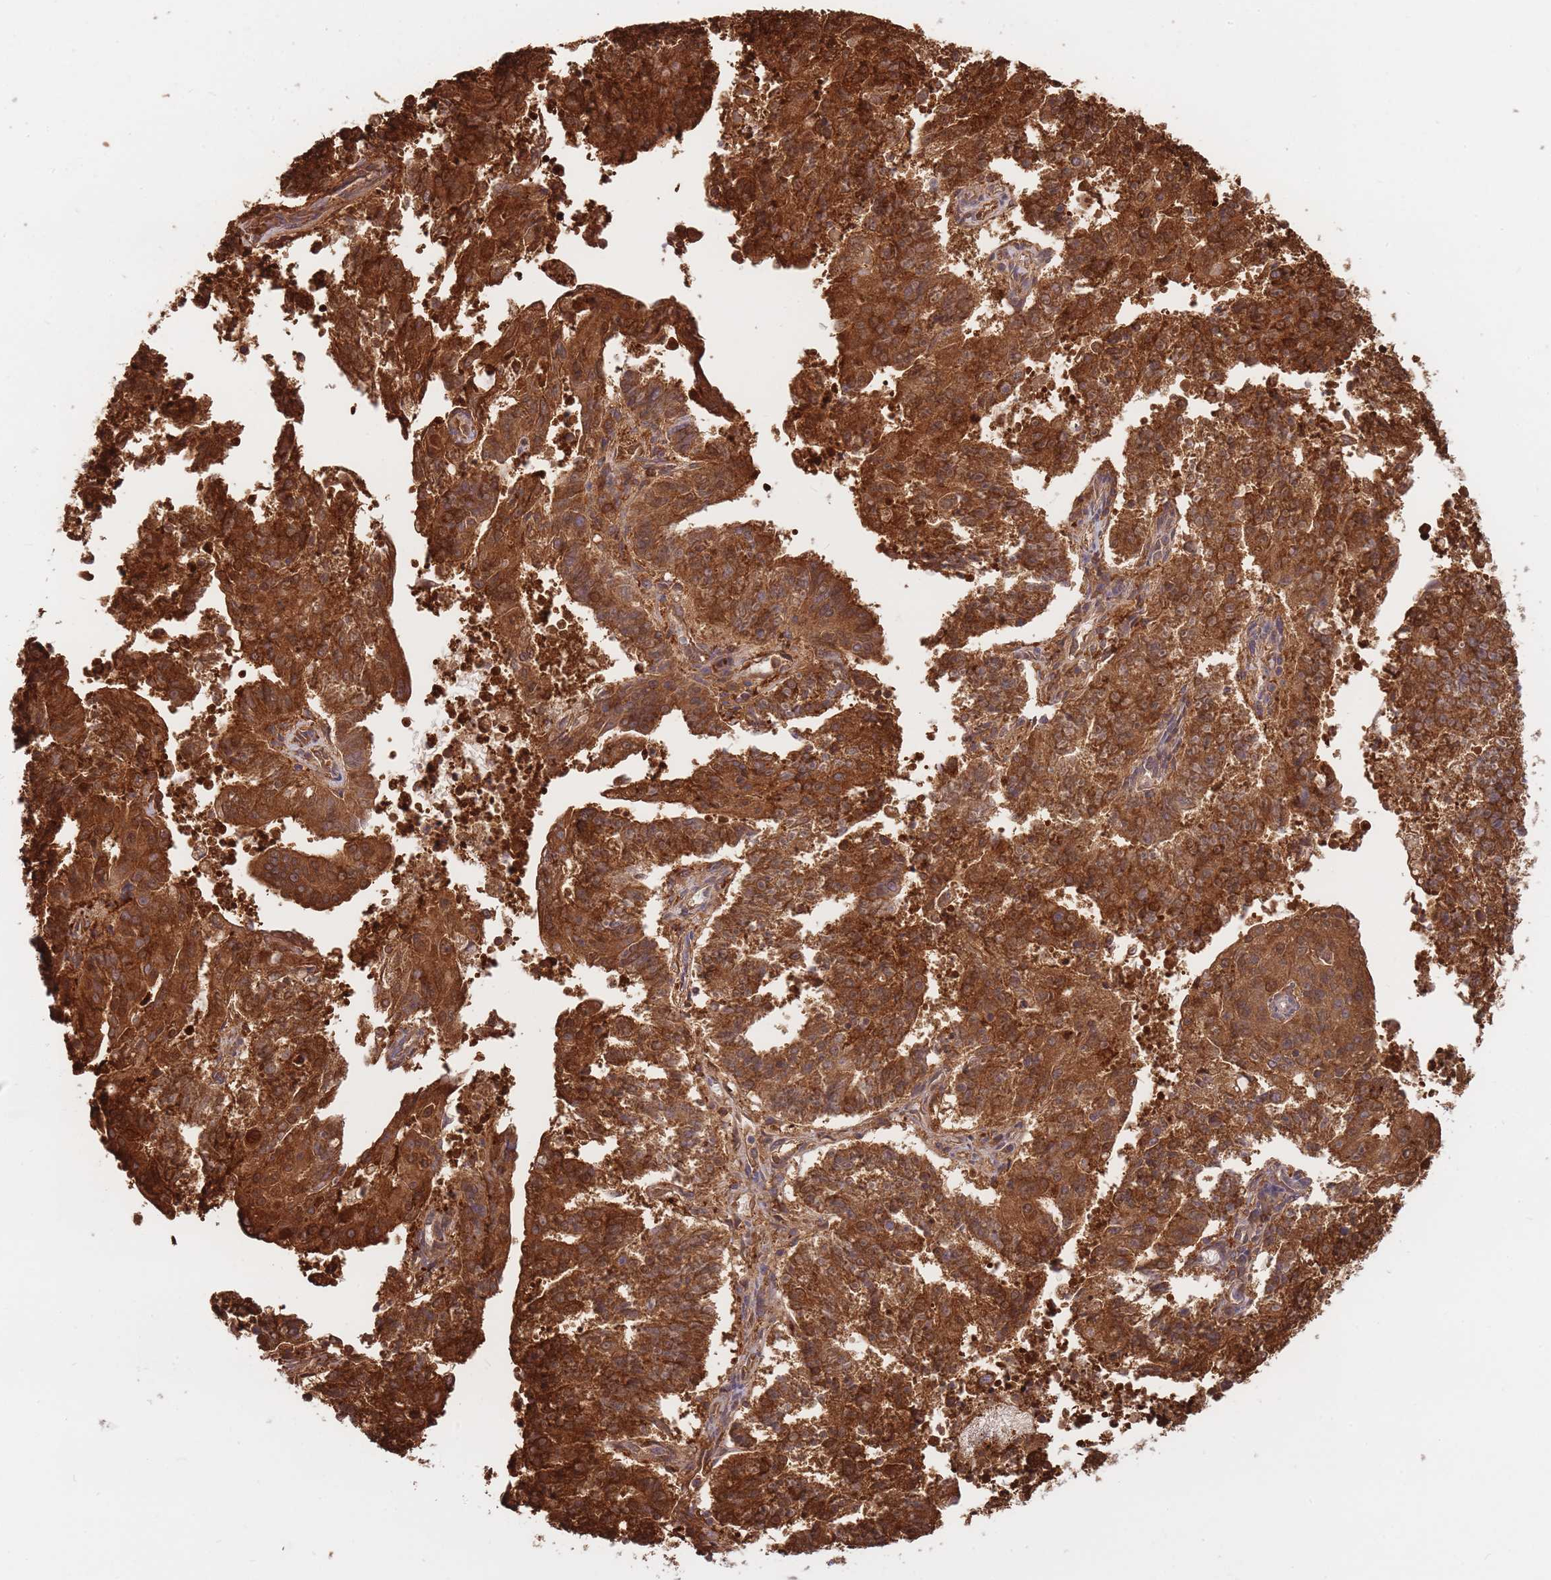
{"staining": {"intensity": "strong", "quantity": ">75%", "location": "cytoplasmic/membranous"}, "tissue": "endometrial cancer", "cell_type": "Tumor cells", "image_type": "cancer", "snomed": [{"axis": "morphology", "description": "Adenocarcinoma, NOS"}, {"axis": "topography", "description": "Endometrium"}], "caption": "Human endometrial cancer stained with a protein marker exhibits strong staining in tumor cells.", "gene": "SLC4A9", "patient": {"sex": "female", "age": 82}}